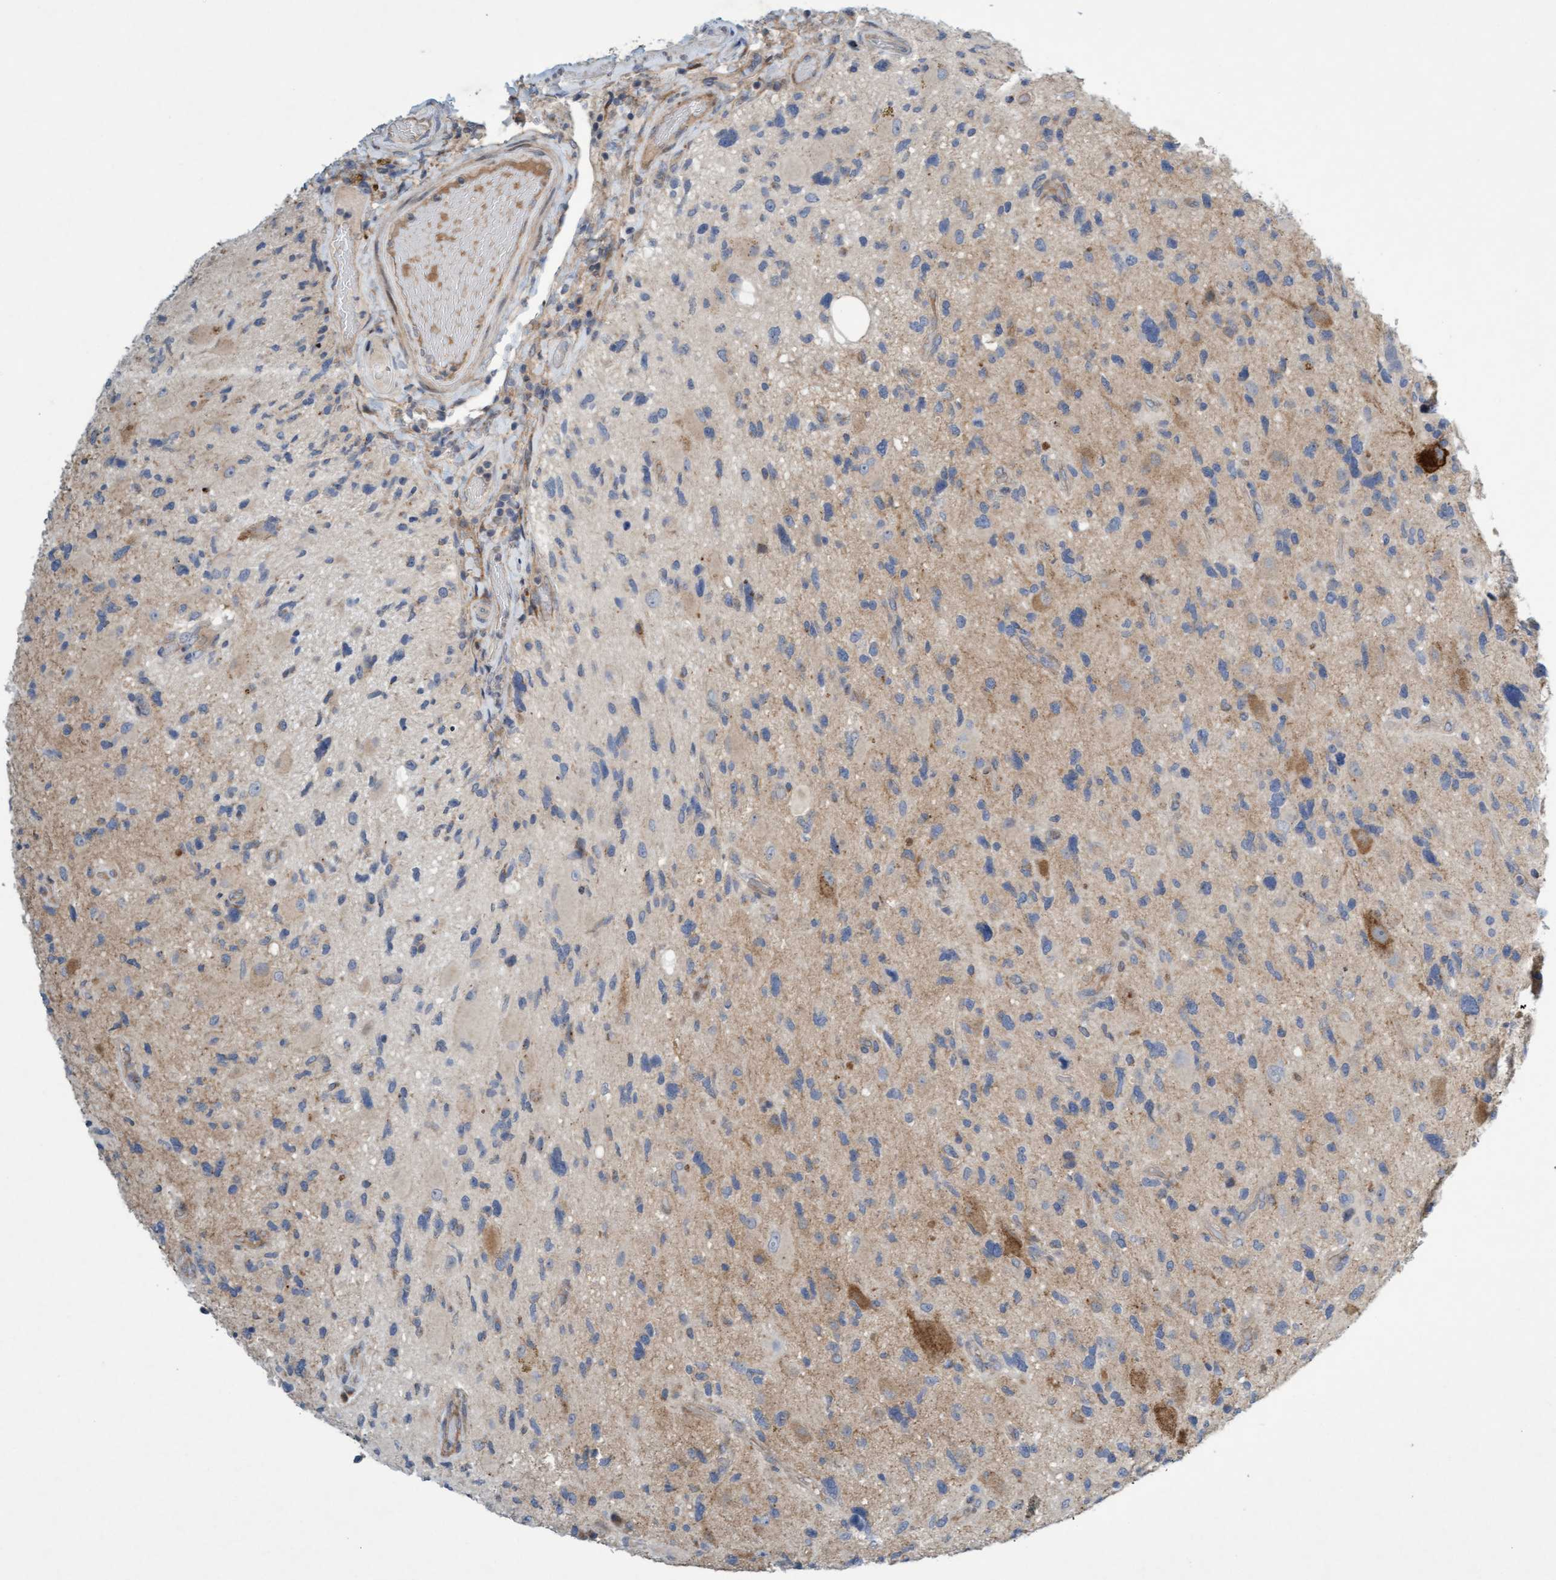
{"staining": {"intensity": "weak", "quantity": "<25%", "location": "cytoplasmic/membranous"}, "tissue": "glioma", "cell_type": "Tumor cells", "image_type": "cancer", "snomed": [{"axis": "morphology", "description": "Glioma, malignant, High grade"}, {"axis": "topography", "description": "Brain"}], "caption": "High power microscopy micrograph of an IHC photomicrograph of glioma, revealing no significant staining in tumor cells.", "gene": "DDHD2", "patient": {"sex": "male", "age": 33}}